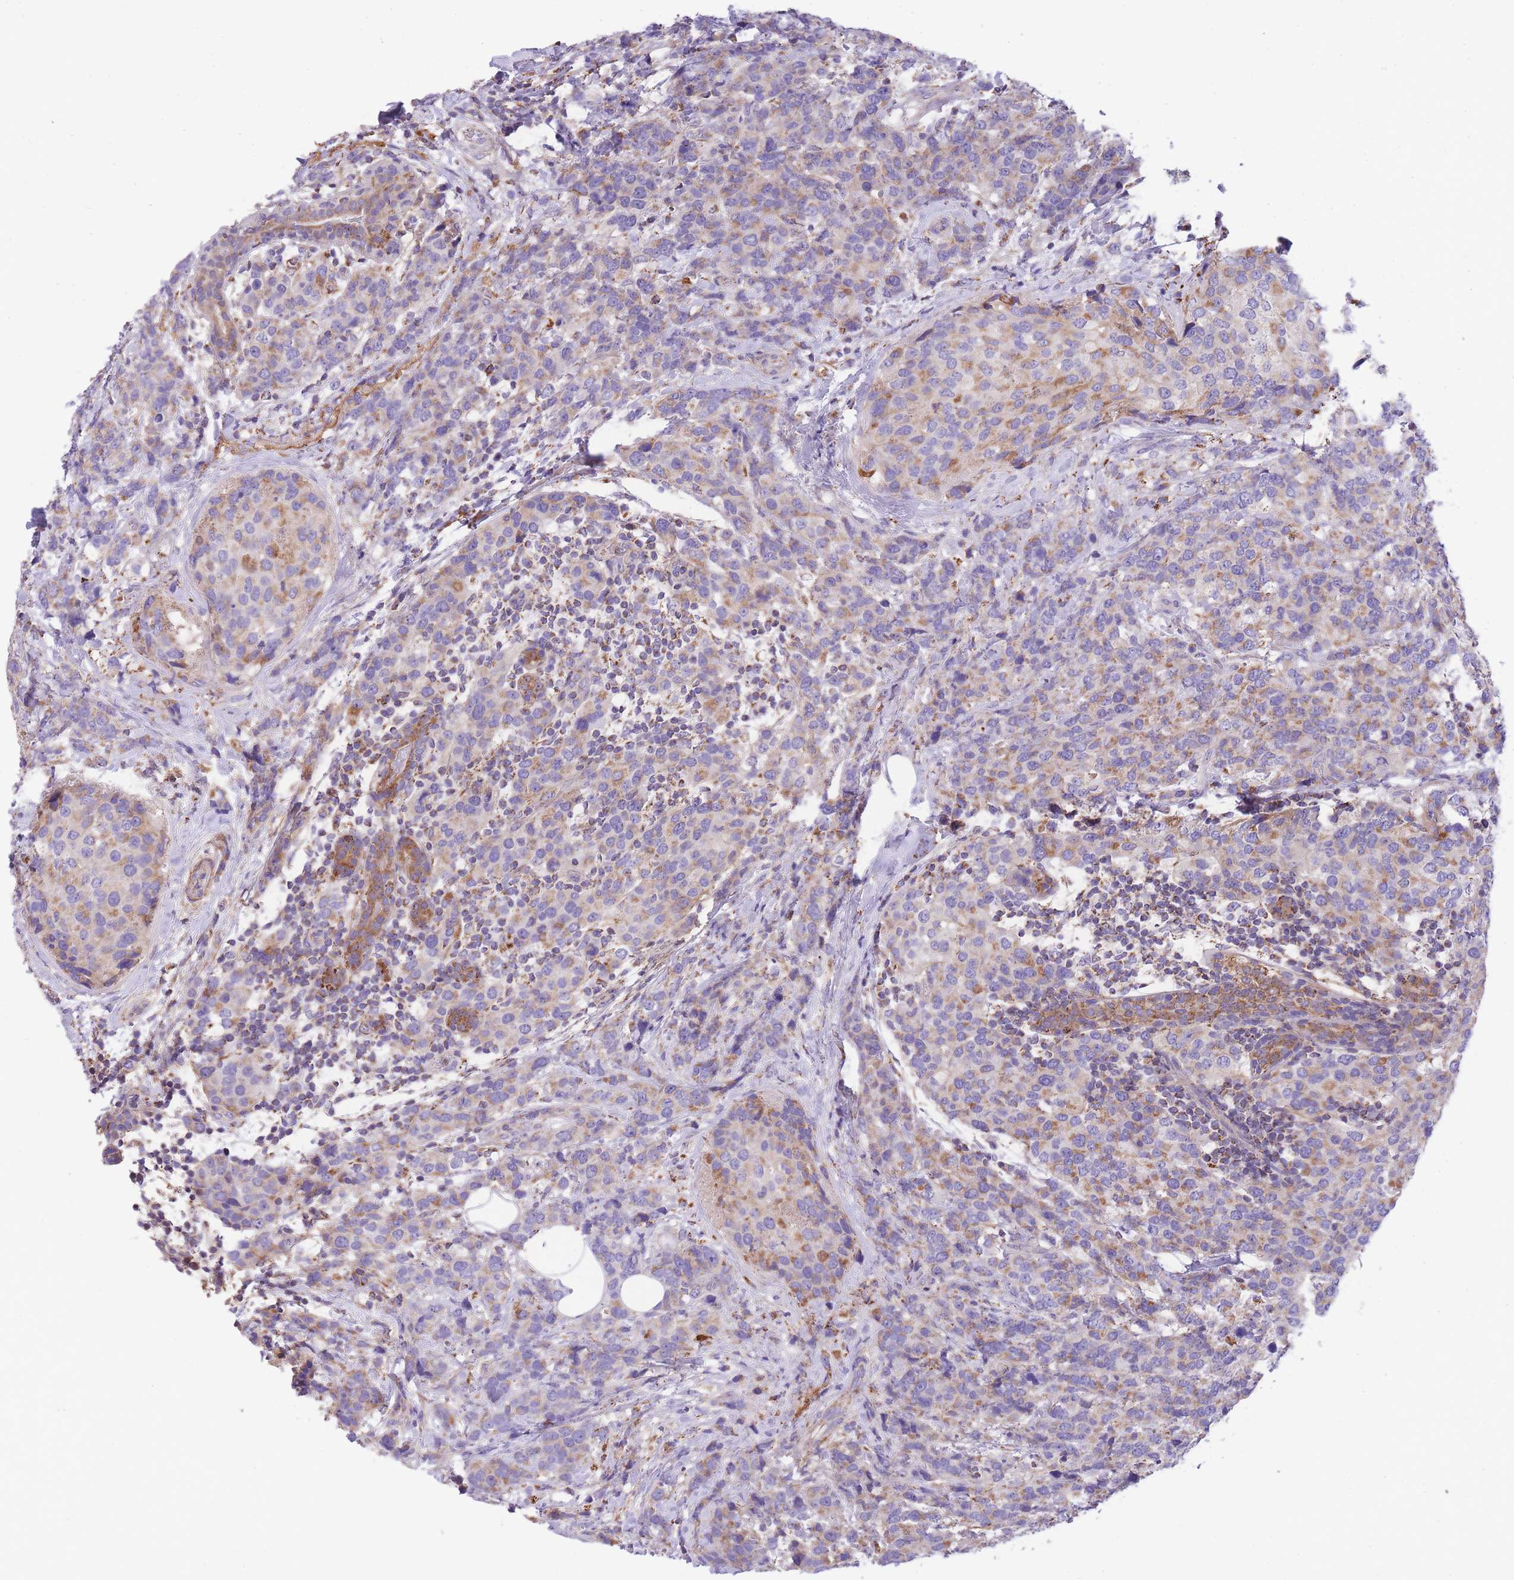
{"staining": {"intensity": "moderate", "quantity": "25%-75%", "location": "cytoplasmic/membranous"}, "tissue": "breast cancer", "cell_type": "Tumor cells", "image_type": "cancer", "snomed": [{"axis": "morphology", "description": "Lobular carcinoma"}, {"axis": "topography", "description": "Breast"}], "caption": "IHC histopathology image of neoplastic tissue: human breast cancer (lobular carcinoma) stained using immunohistochemistry (IHC) shows medium levels of moderate protein expression localized specifically in the cytoplasmic/membranous of tumor cells, appearing as a cytoplasmic/membranous brown color.", "gene": "ST3GAL3", "patient": {"sex": "female", "age": 59}}